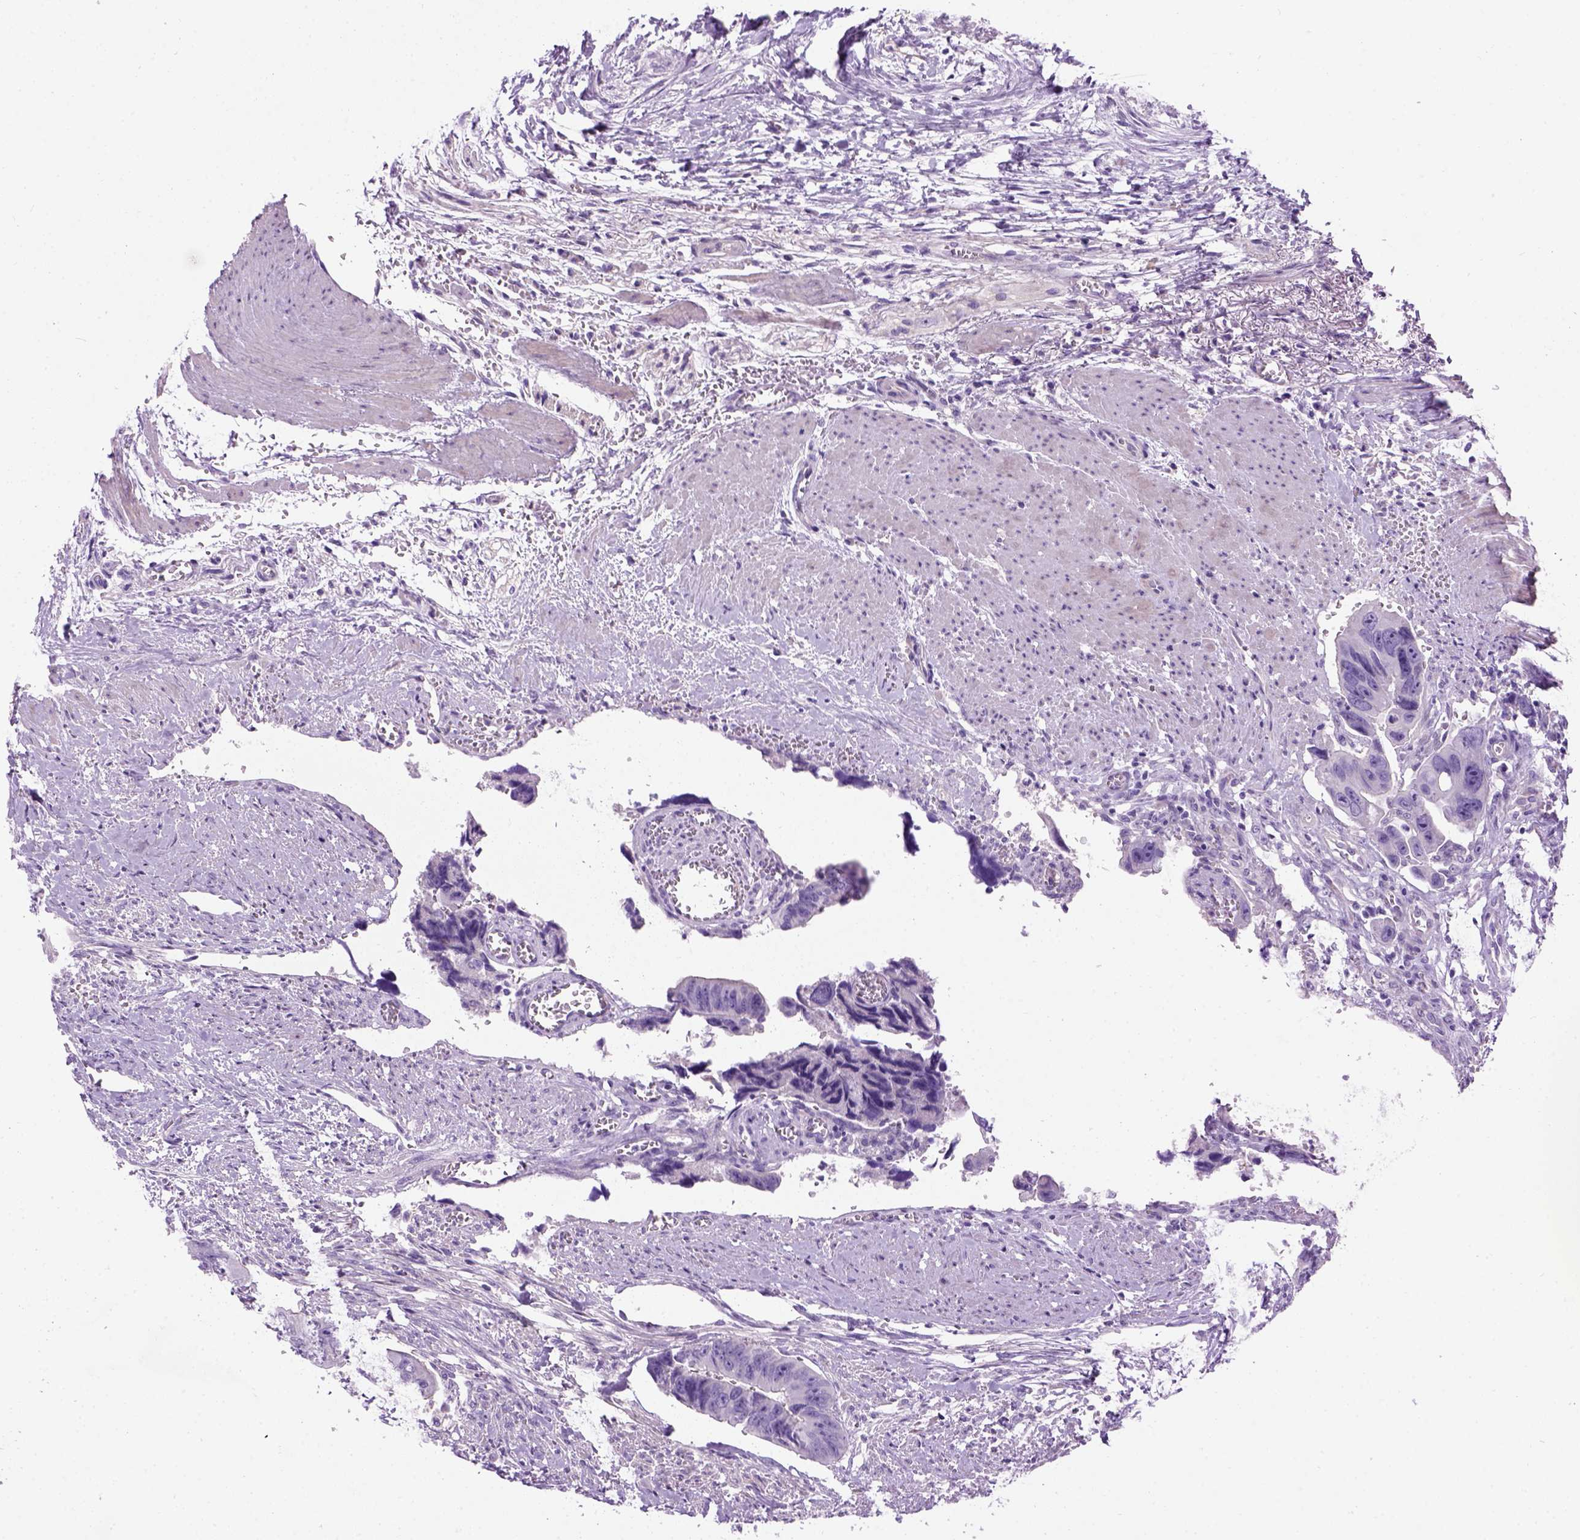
{"staining": {"intensity": "negative", "quantity": "none", "location": "none"}, "tissue": "colorectal cancer", "cell_type": "Tumor cells", "image_type": "cancer", "snomed": [{"axis": "morphology", "description": "Adenocarcinoma, NOS"}, {"axis": "topography", "description": "Rectum"}], "caption": "A high-resolution image shows immunohistochemistry staining of colorectal adenocarcinoma, which reveals no significant expression in tumor cells. (DAB IHC visualized using brightfield microscopy, high magnification).", "gene": "GABRB2", "patient": {"sex": "male", "age": 76}}